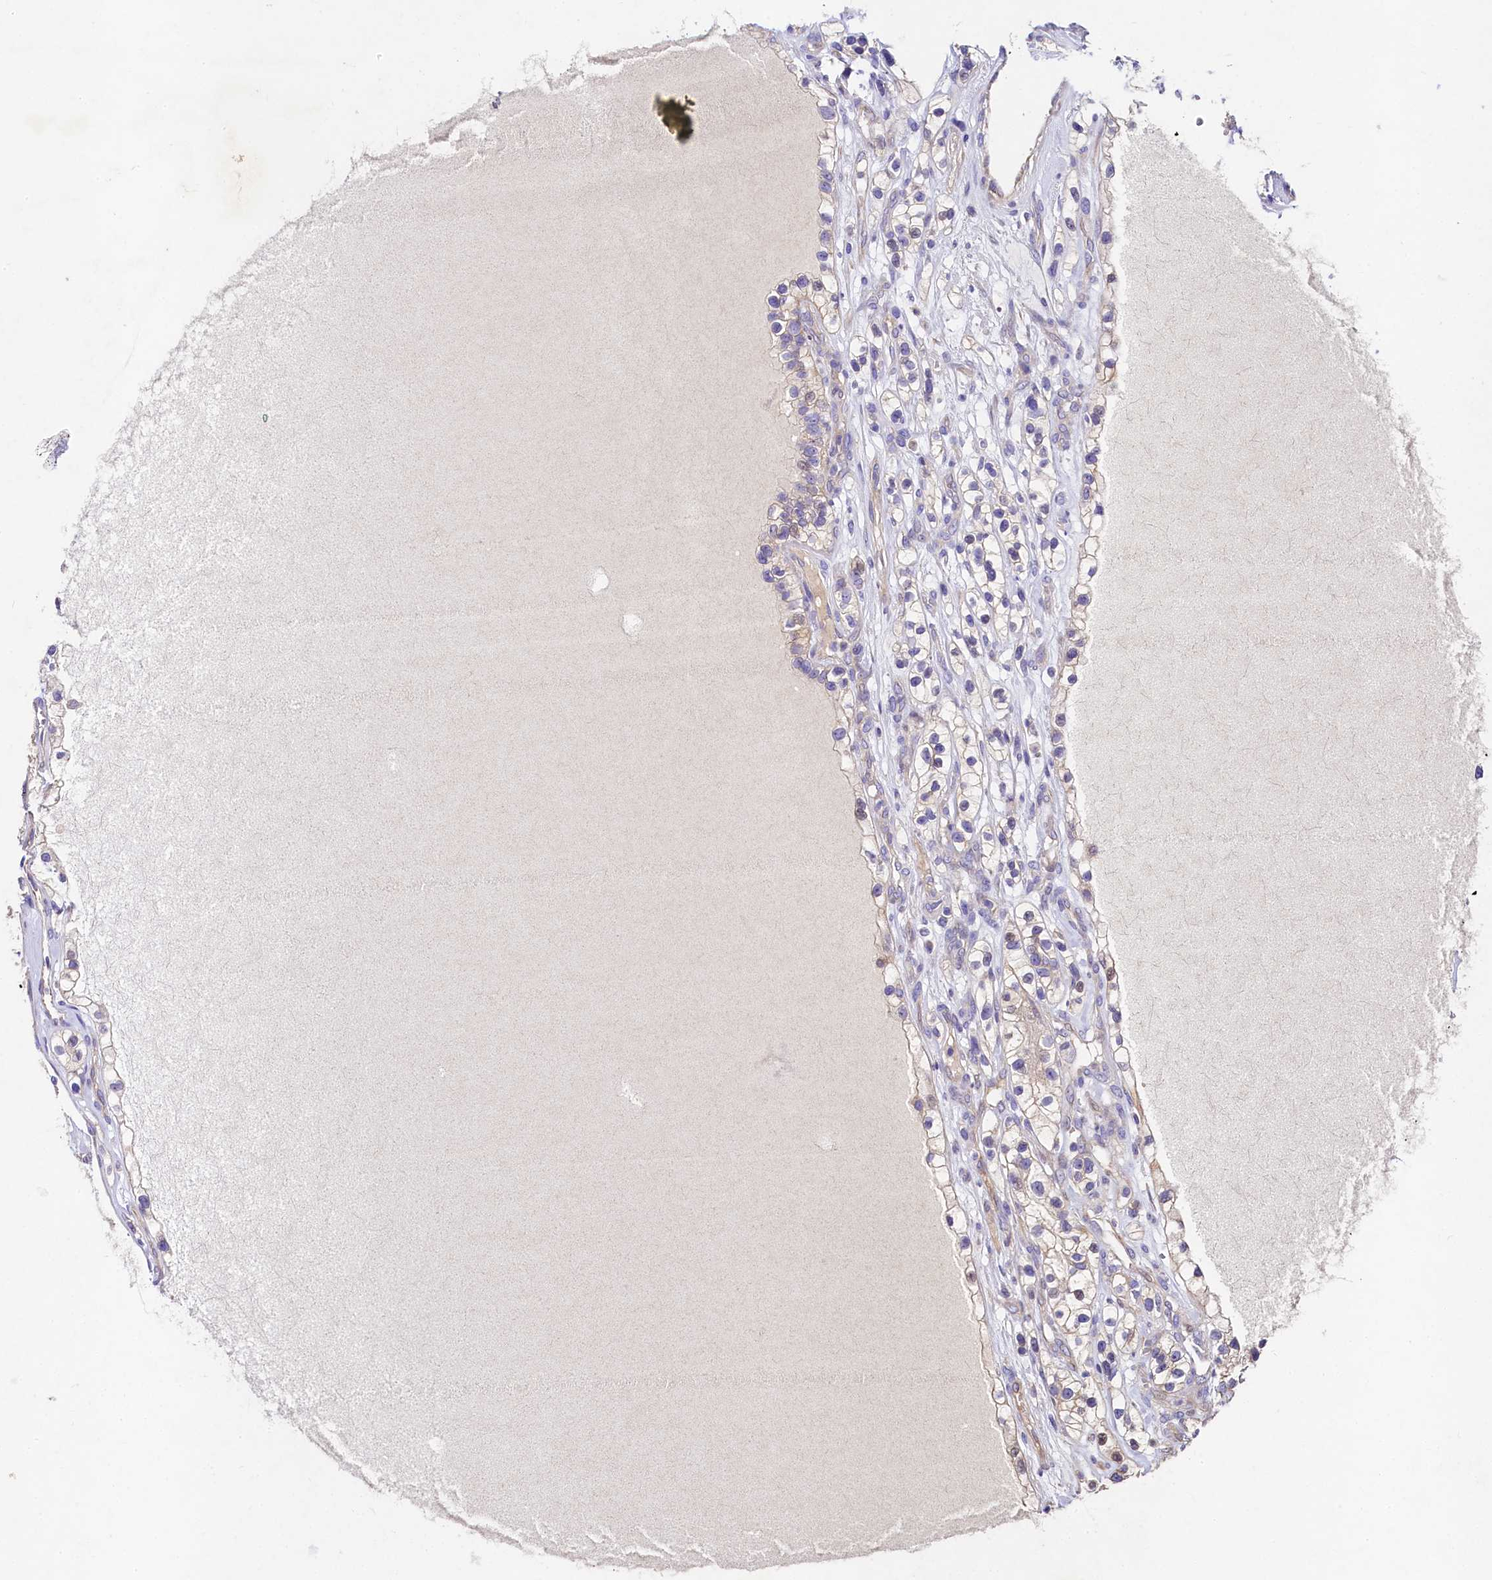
{"staining": {"intensity": "weak", "quantity": "<25%", "location": "cytoplasmic/membranous"}, "tissue": "renal cancer", "cell_type": "Tumor cells", "image_type": "cancer", "snomed": [{"axis": "morphology", "description": "Adenocarcinoma, NOS"}, {"axis": "topography", "description": "Kidney"}], "caption": "The photomicrograph exhibits no staining of tumor cells in renal adenocarcinoma. (DAB IHC visualized using brightfield microscopy, high magnification).", "gene": "FXYD6", "patient": {"sex": "female", "age": 57}}